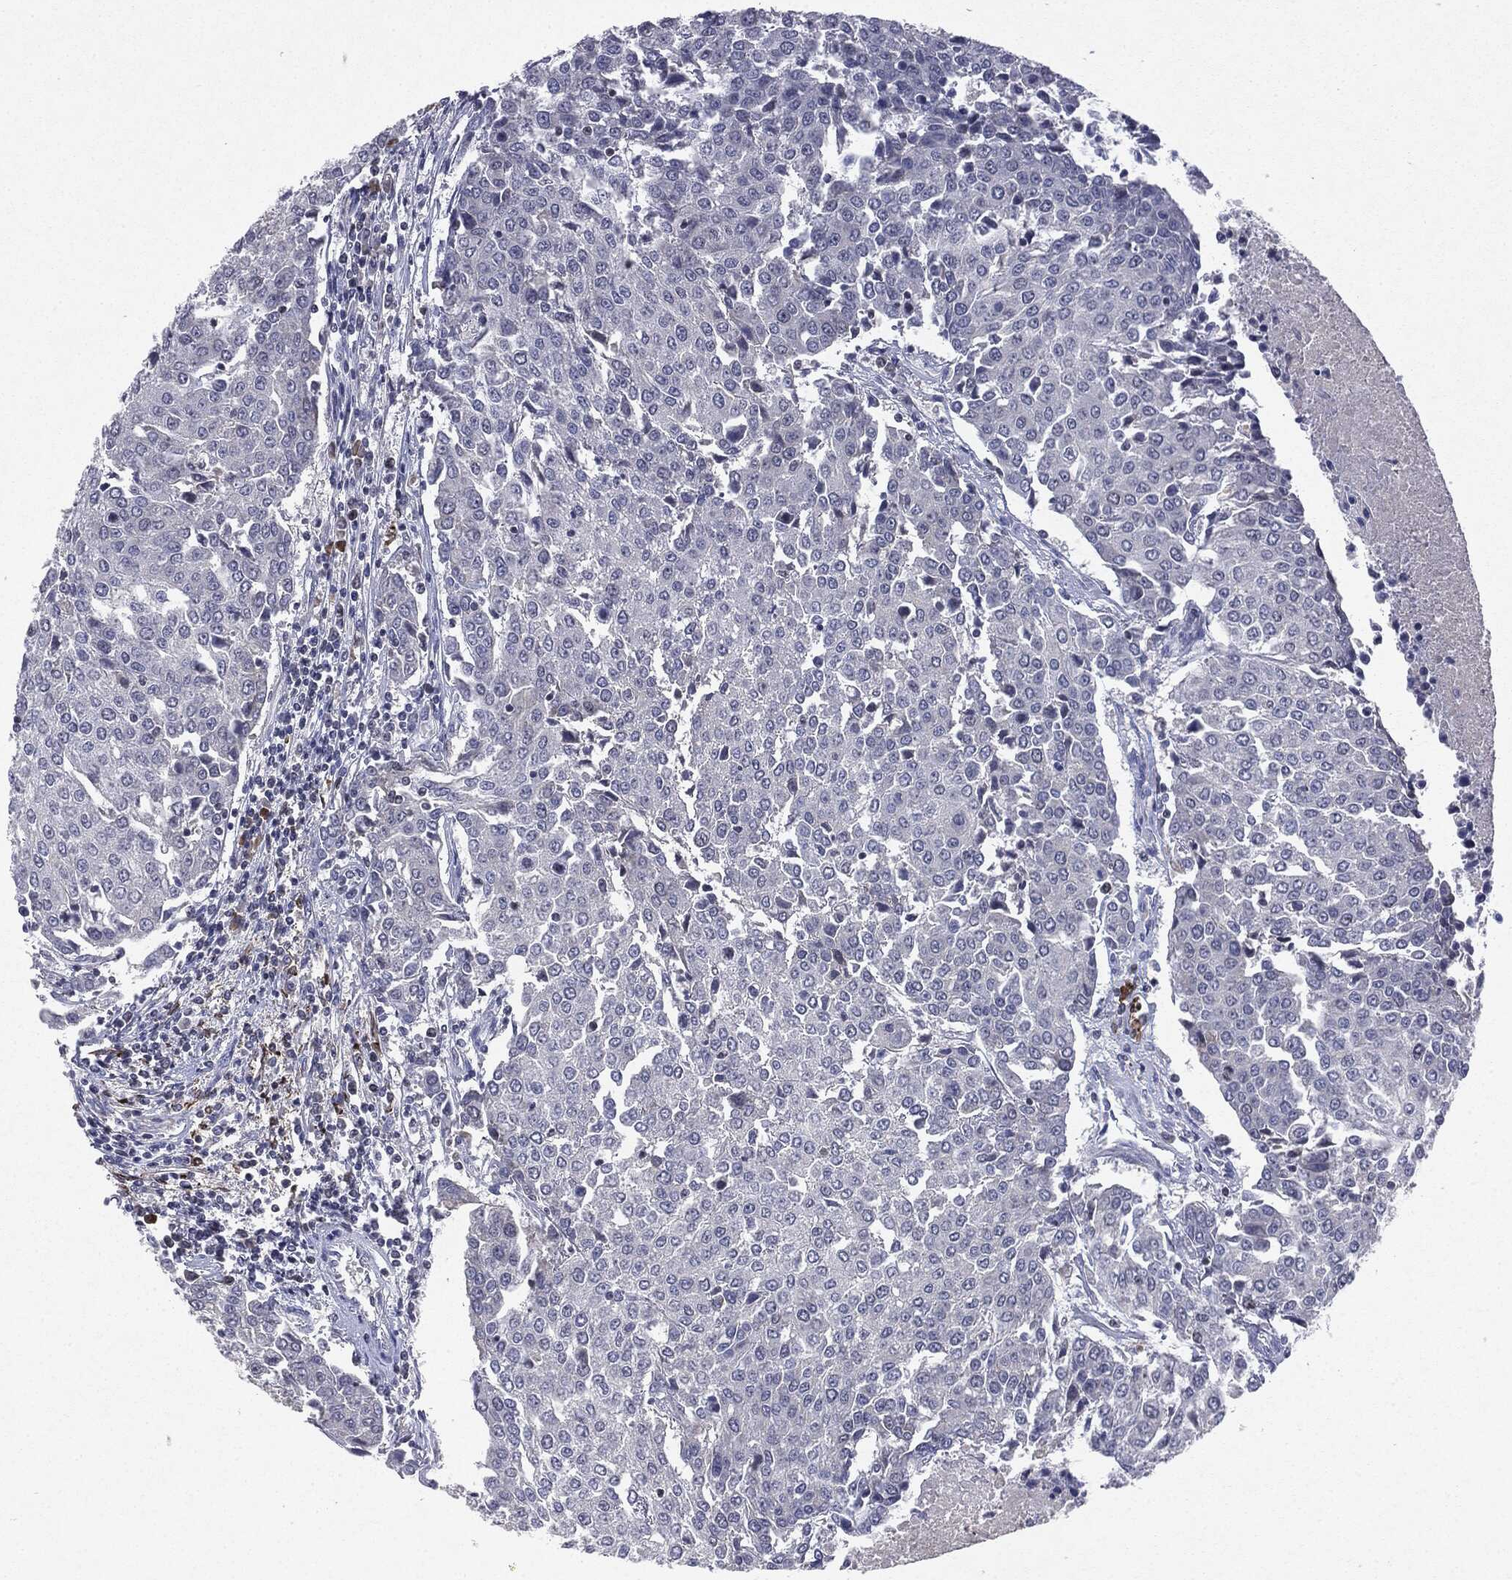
{"staining": {"intensity": "negative", "quantity": "none", "location": "none"}, "tissue": "urothelial cancer", "cell_type": "Tumor cells", "image_type": "cancer", "snomed": [{"axis": "morphology", "description": "Urothelial carcinoma, High grade"}, {"axis": "topography", "description": "Urinary bladder"}], "caption": "A micrograph of human urothelial cancer is negative for staining in tumor cells.", "gene": "KIF2C", "patient": {"sex": "female", "age": 85}}